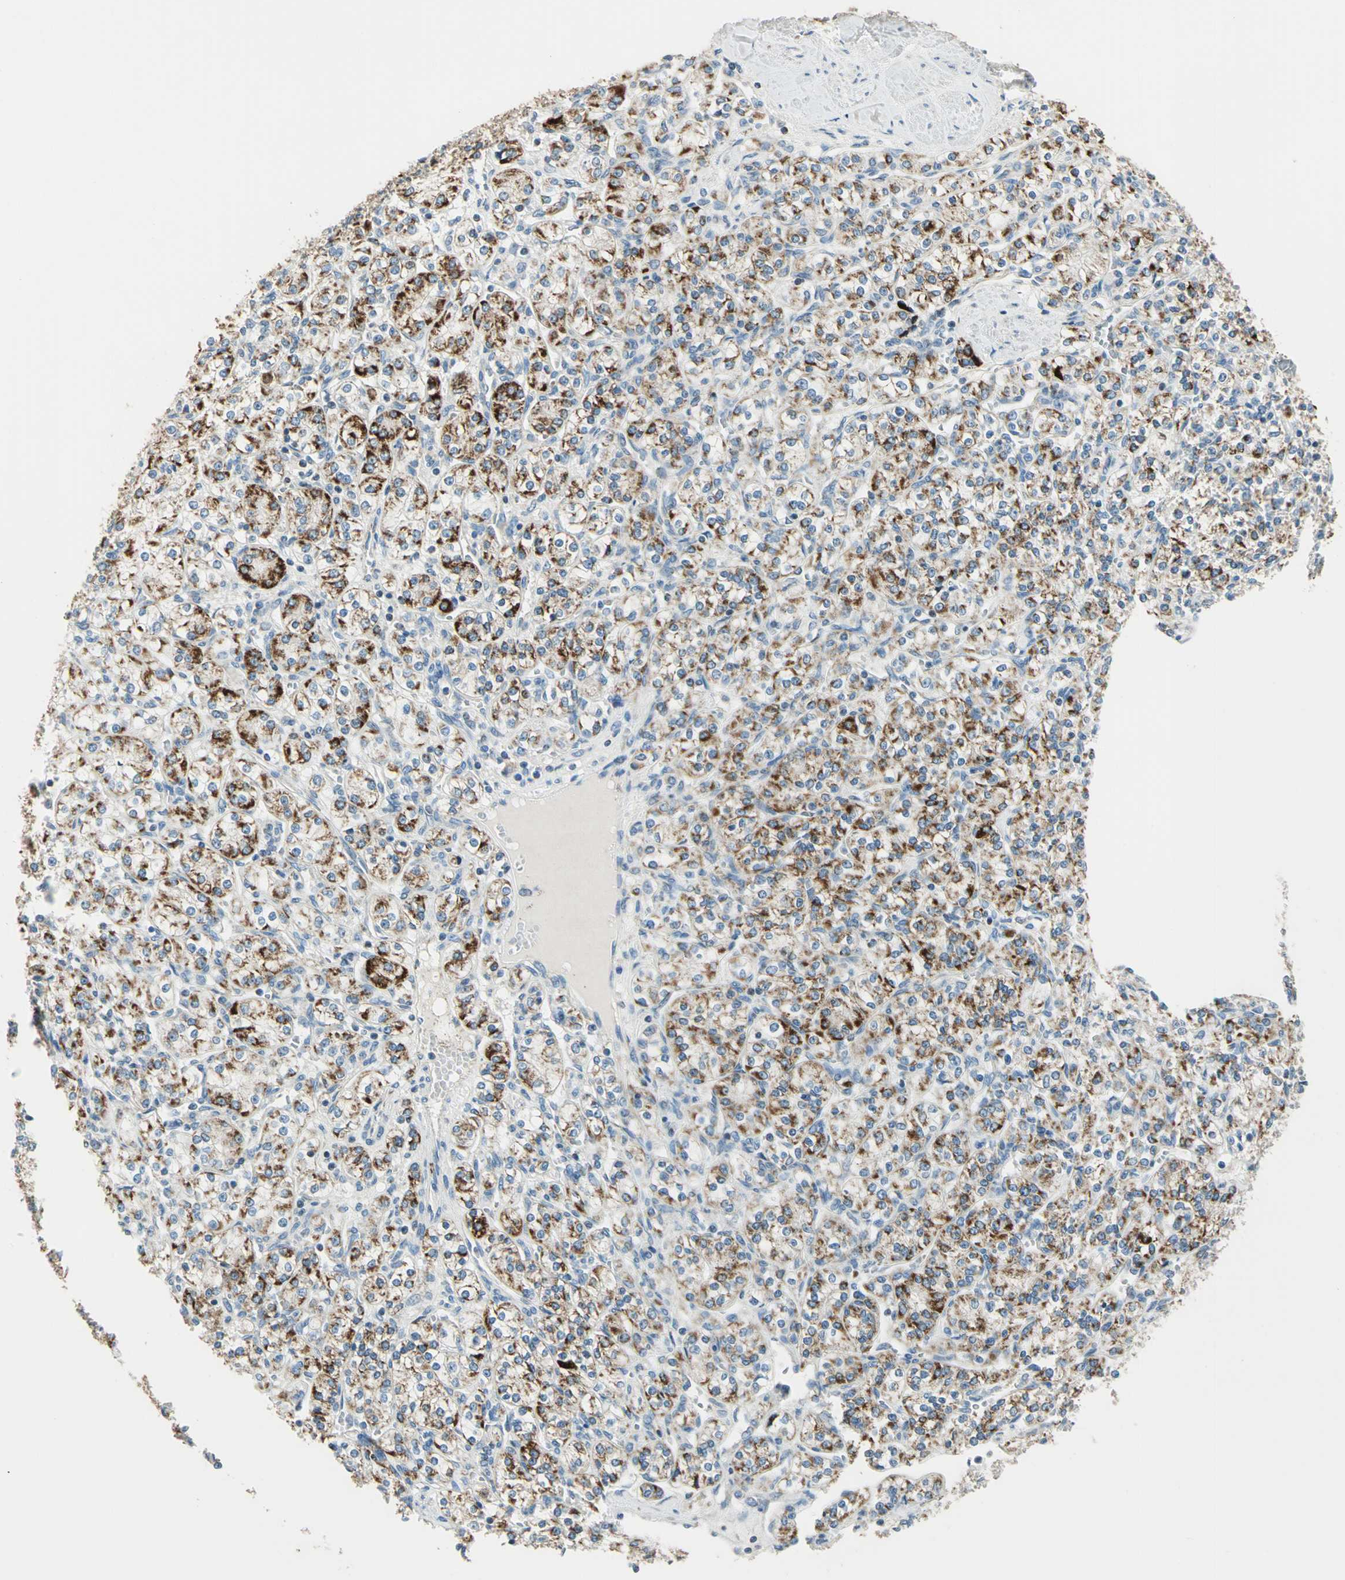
{"staining": {"intensity": "strong", "quantity": "25%-75%", "location": "cytoplasmic/membranous"}, "tissue": "renal cancer", "cell_type": "Tumor cells", "image_type": "cancer", "snomed": [{"axis": "morphology", "description": "Adenocarcinoma, NOS"}, {"axis": "topography", "description": "Kidney"}], "caption": "Renal cancer (adenocarcinoma) stained for a protein demonstrates strong cytoplasmic/membranous positivity in tumor cells.", "gene": "ACADM", "patient": {"sex": "male", "age": 77}}